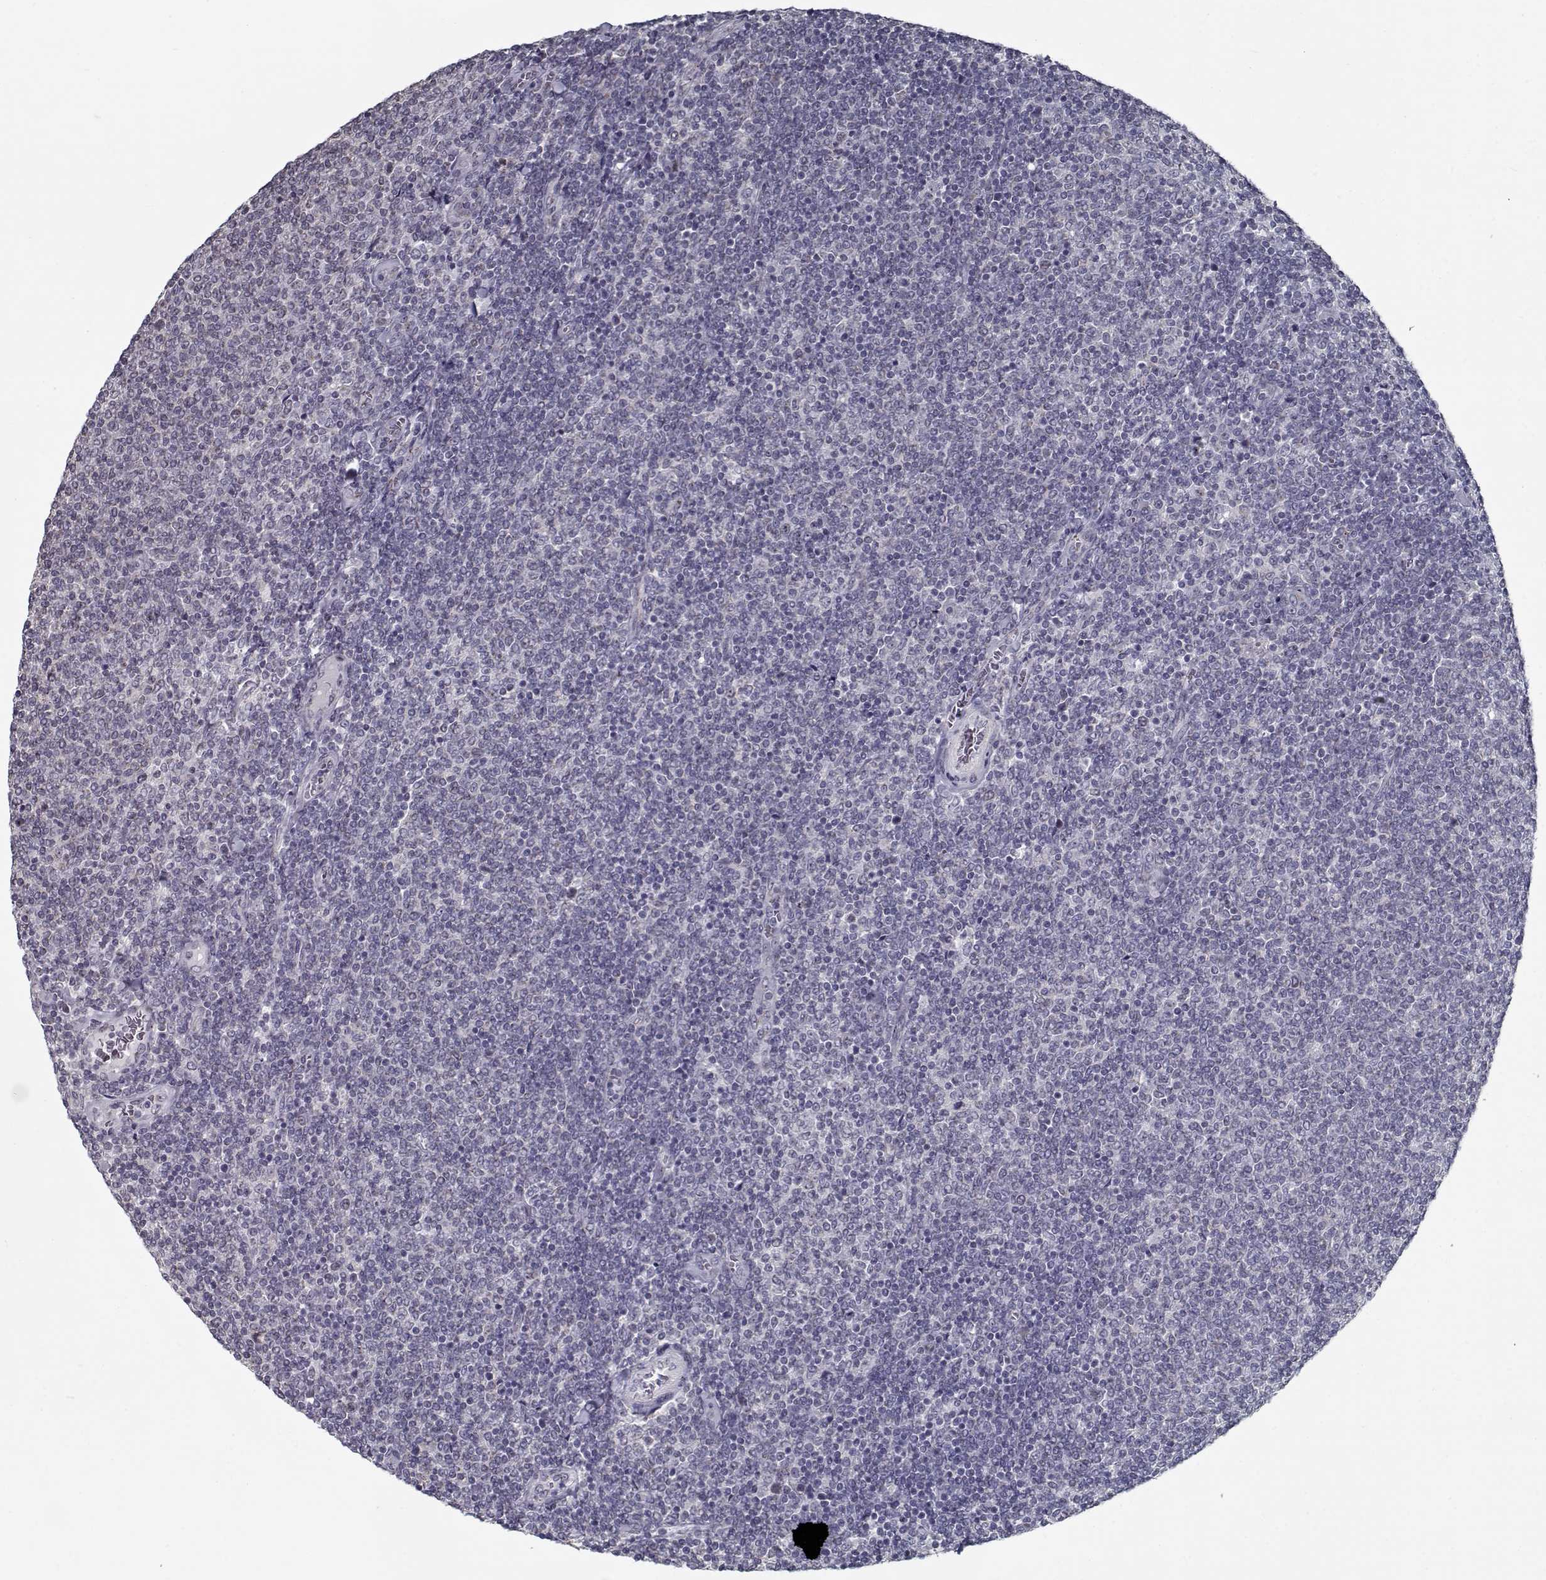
{"staining": {"intensity": "negative", "quantity": "none", "location": "none"}, "tissue": "lymphoma", "cell_type": "Tumor cells", "image_type": "cancer", "snomed": [{"axis": "morphology", "description": "Malignant lymphoma, non-Hodgkin's type, Low grade"}, {"axis": "topography", "description": "Lymph node"}], "caption": "Immunohistochemical staining of lymphoma shows no significant positivity in tumor cells. Nuclei are stained in blue.", "gene": "SEC16B", "patient": {"sex": "male", "age": 52}}